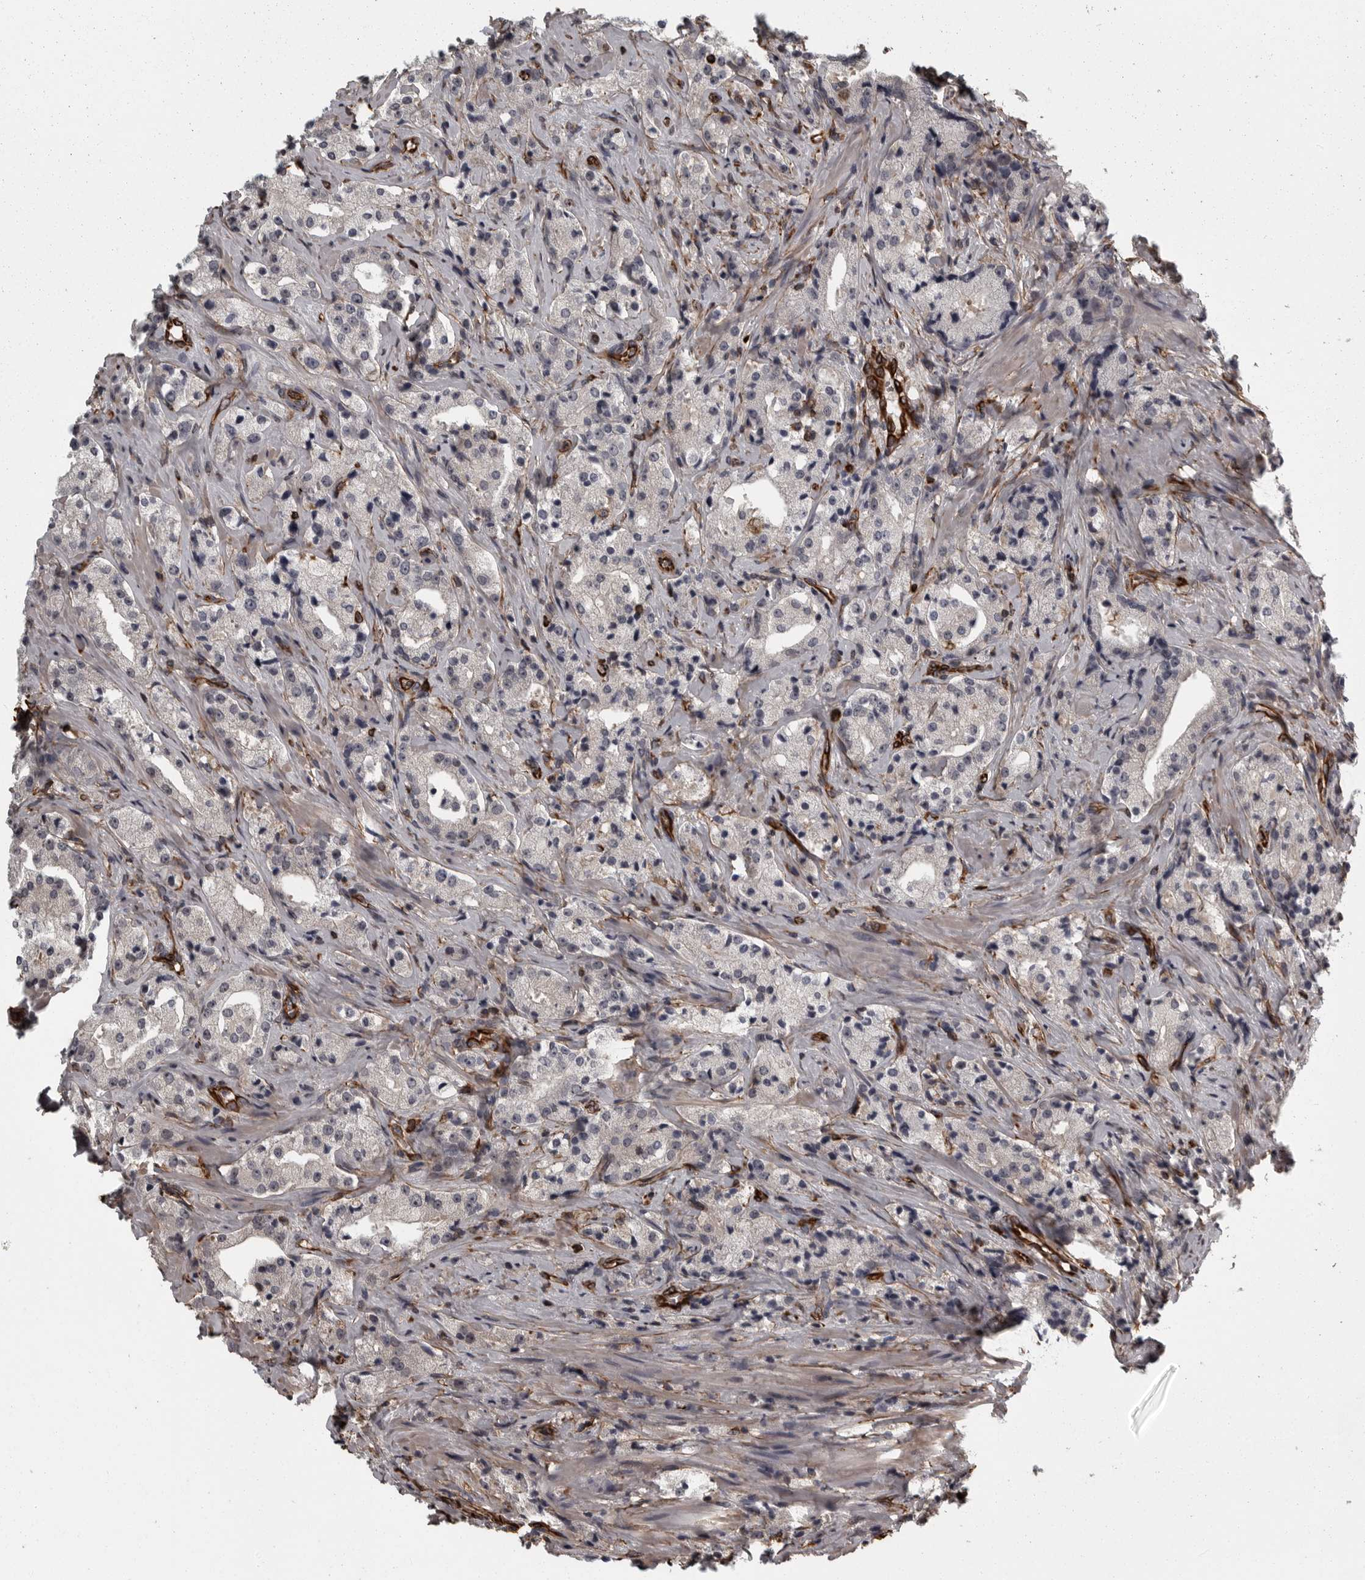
{"staining": {"intensity": "negative", "quantity": "none", "location": "none"}, "tissue": "prostate cancer", "cell_type": "Tumor cells", "image_type": "cancer", "snomed": [{"axis": "morphology", "description": "Adenocarcinoma, High grade"}, {"axis": "topography", "description": "Prostate"}], "caption": "High-grade adenocarcinoma (prostate) stained for a protein using immunohistochemistry (IHC) exhibits no staining tumor cells.", "gene": "FAAP100", "patient": {"sex": "male", "age": 63}}